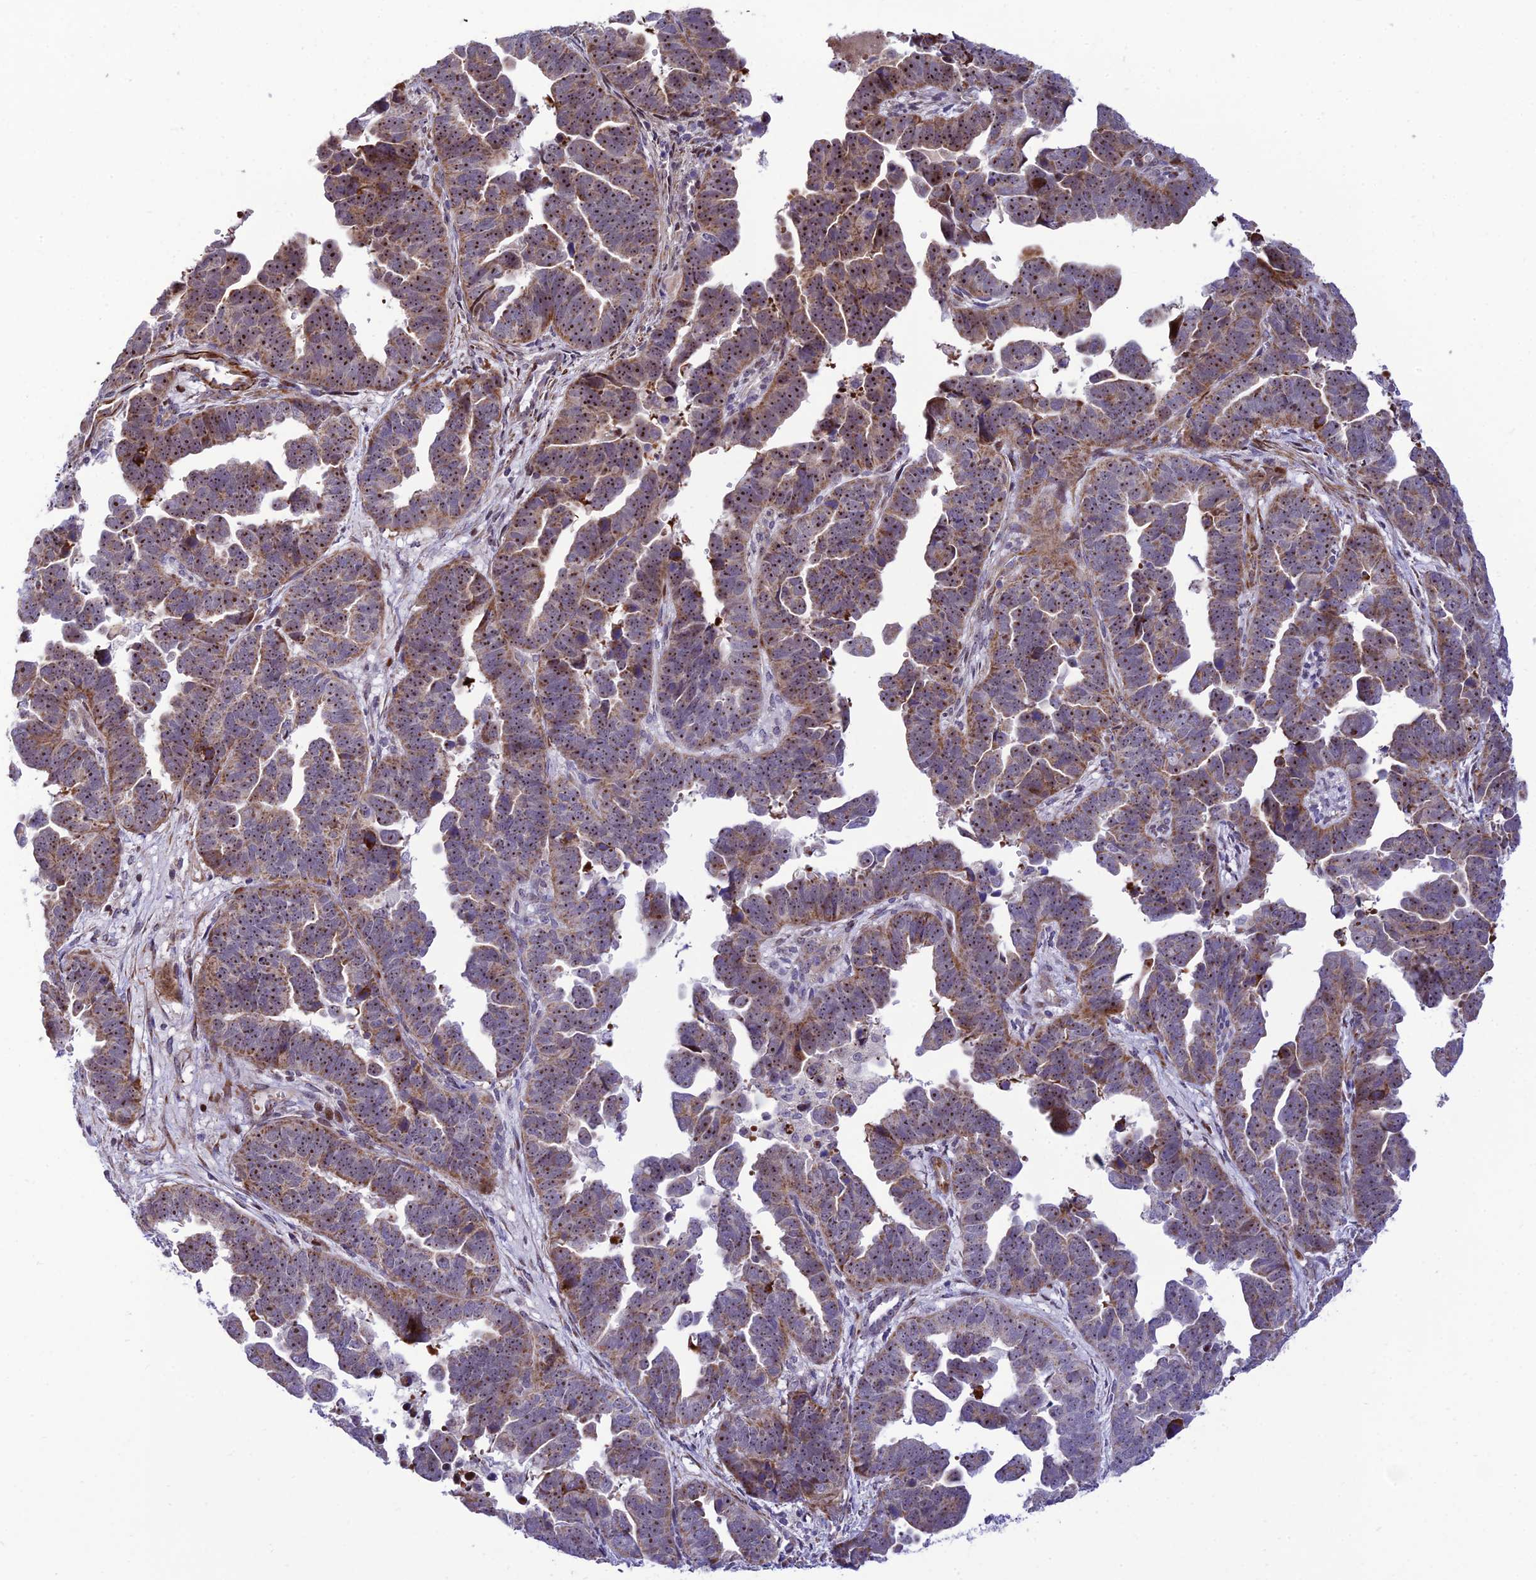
{"staining": {"intensity": "moderate", "quantity": ">75%", "location": "cytoplasmic/membranous,nuclear"}, "tissue": "endometrial cancer", "cell_type": "Tumor cells", "image_type": "cancer", "snomed": [{"axis": "morphology", "description": "Adenocarcinoma, NOS"}, {"axis": "topography", "description": "Endometrium"}], "caption": "Protein positivity by immunohistochemistry exhibits moderate cytoplasmic/membranous and nuclear positivity in about >75% of tumor cells in adenocarcinoma (endometrial).", "gene": "KBTBD7", "patient": {"sex": "female", "age": 75}}